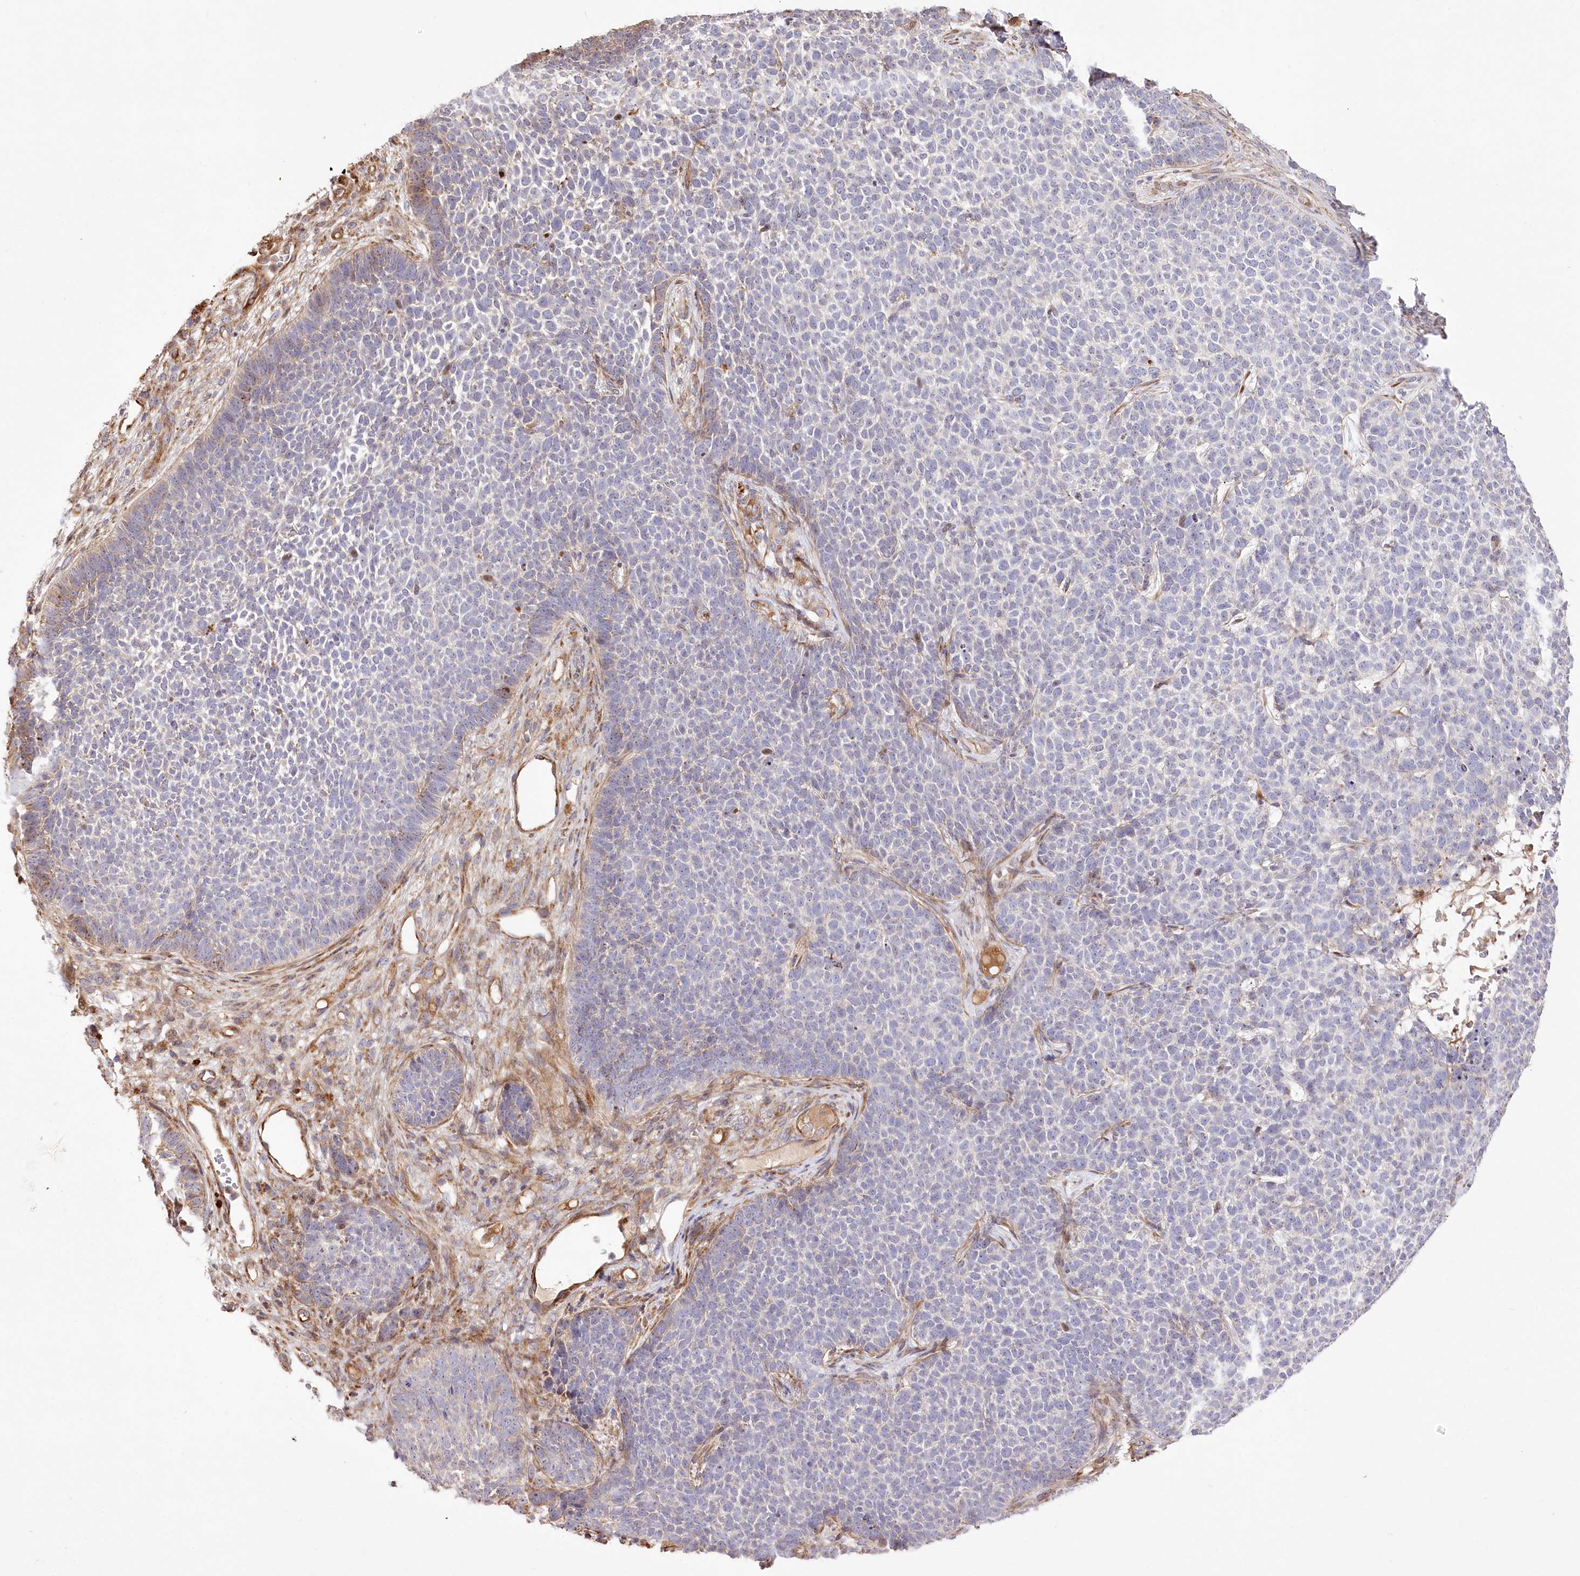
{"staining": {"intensity": "weak", "quantity": "<25%", "location": "cytoplasmic/membranous"}, "tissue": "skin cancer", "cell_type": "Tumor cells", "image_type": "cancer", "snomed": [{"axis": "morphology", "description": "Basal cell carcinoma"}, {"axis": "topography", "description": "Skin"}], "caption": "Image shows no significant protein positivity in tumor cells of skin cancer.", "gene": "RNF24", "patient": {"sex": "female", "age": 84}}